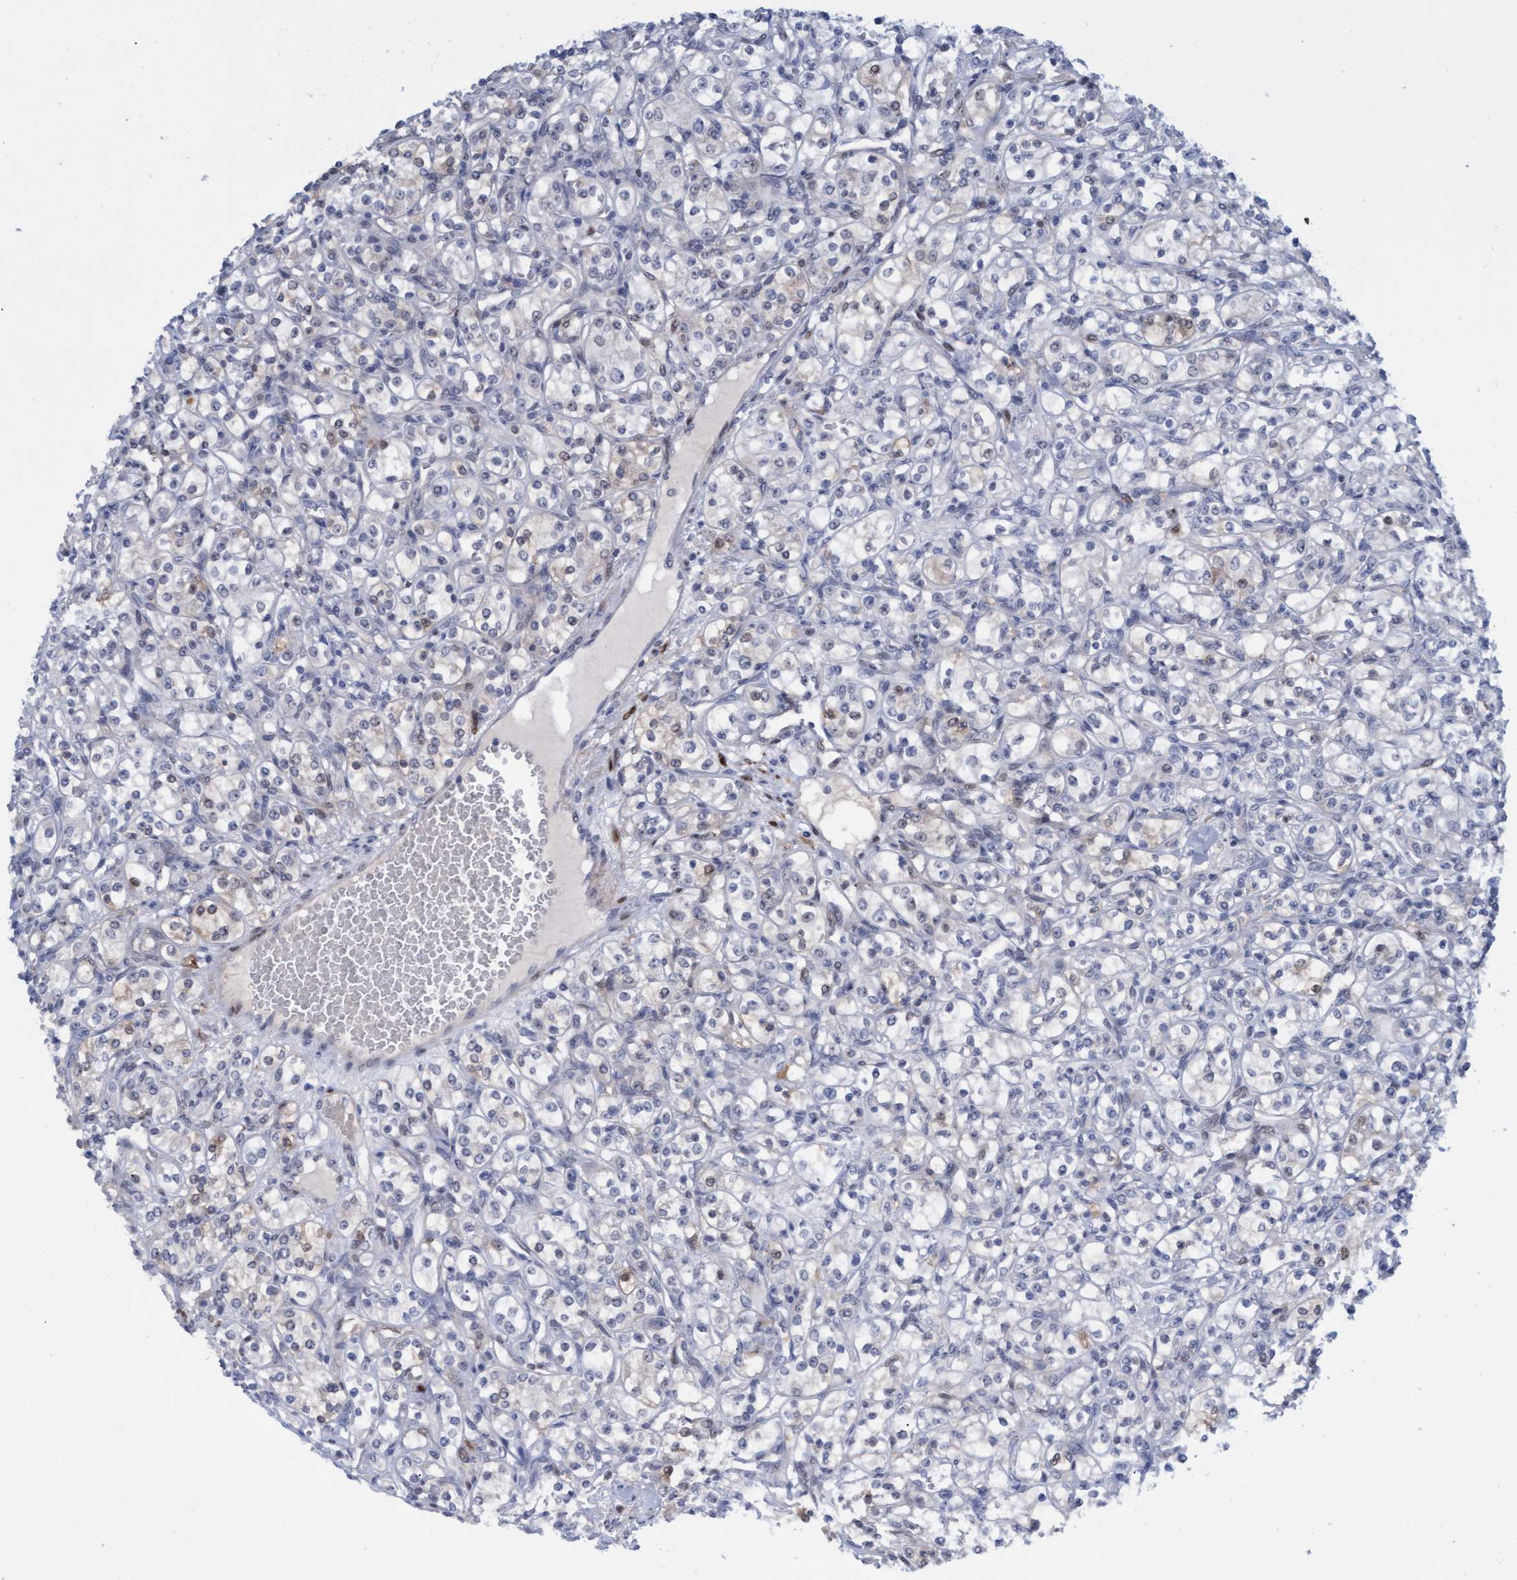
{"staining": {"intensity": "negative", "quantity": "none", "location": "none"}, "tissue": "renal cancer", "cell_type": "Tumor cells", "image_type": "cancer", "snomed": [{"axis": "morphology", "description": "Adenocarcinoma, NOS"}, {"axis": "topography", "description": "Kidney"}], "caption": "Immunohistochemistry micrograph of renal cancer (adenocarcinoma) stained for a protein (brown), which displays no expression in tumor cells.", "gene": "PINX1", "patient": {"sex": "male", "age": 77}}